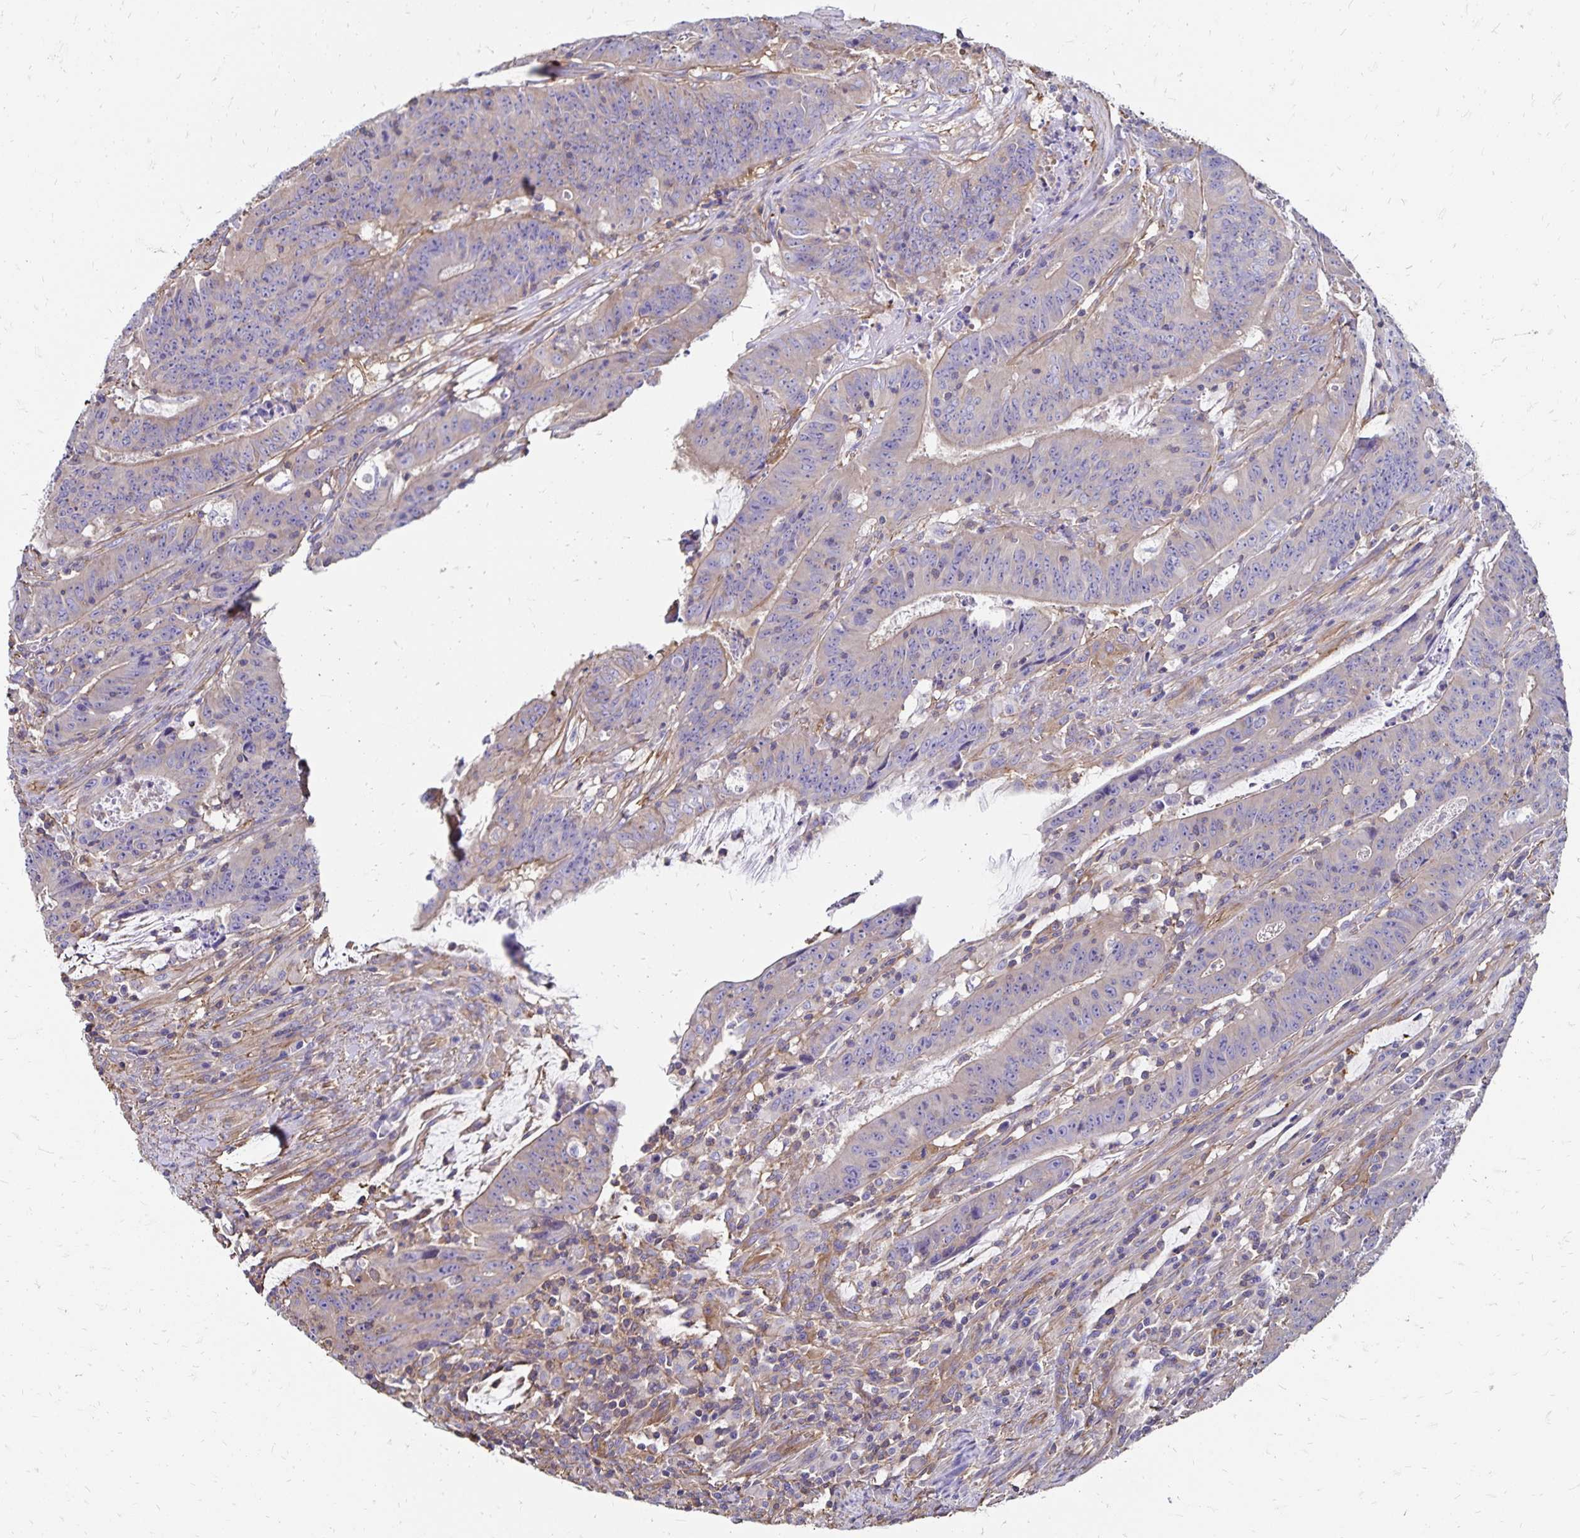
{"staining": {"intensity": "weak", "quantity": "<25%", "location": "cytoplasmic/membranous"}, "tissue": "colorectal cancer", "cell_type": "Tumor cells", "image_type": "cancer", "snomed": [{"axis": "morphology", "description": "Adenocarcinoma, NOS"}, {"axis": "topography", "description": "Colon"}], "caption": "Immunohistochemistry micrograph of colorectal cancer stained for a protein (brown), which displays no staining in tumor cells. (DAB IHC visualized using brightfield microscopy, high magnification).", "gene": "RPRML", "patient": {"sex": "male", "age": 33}}